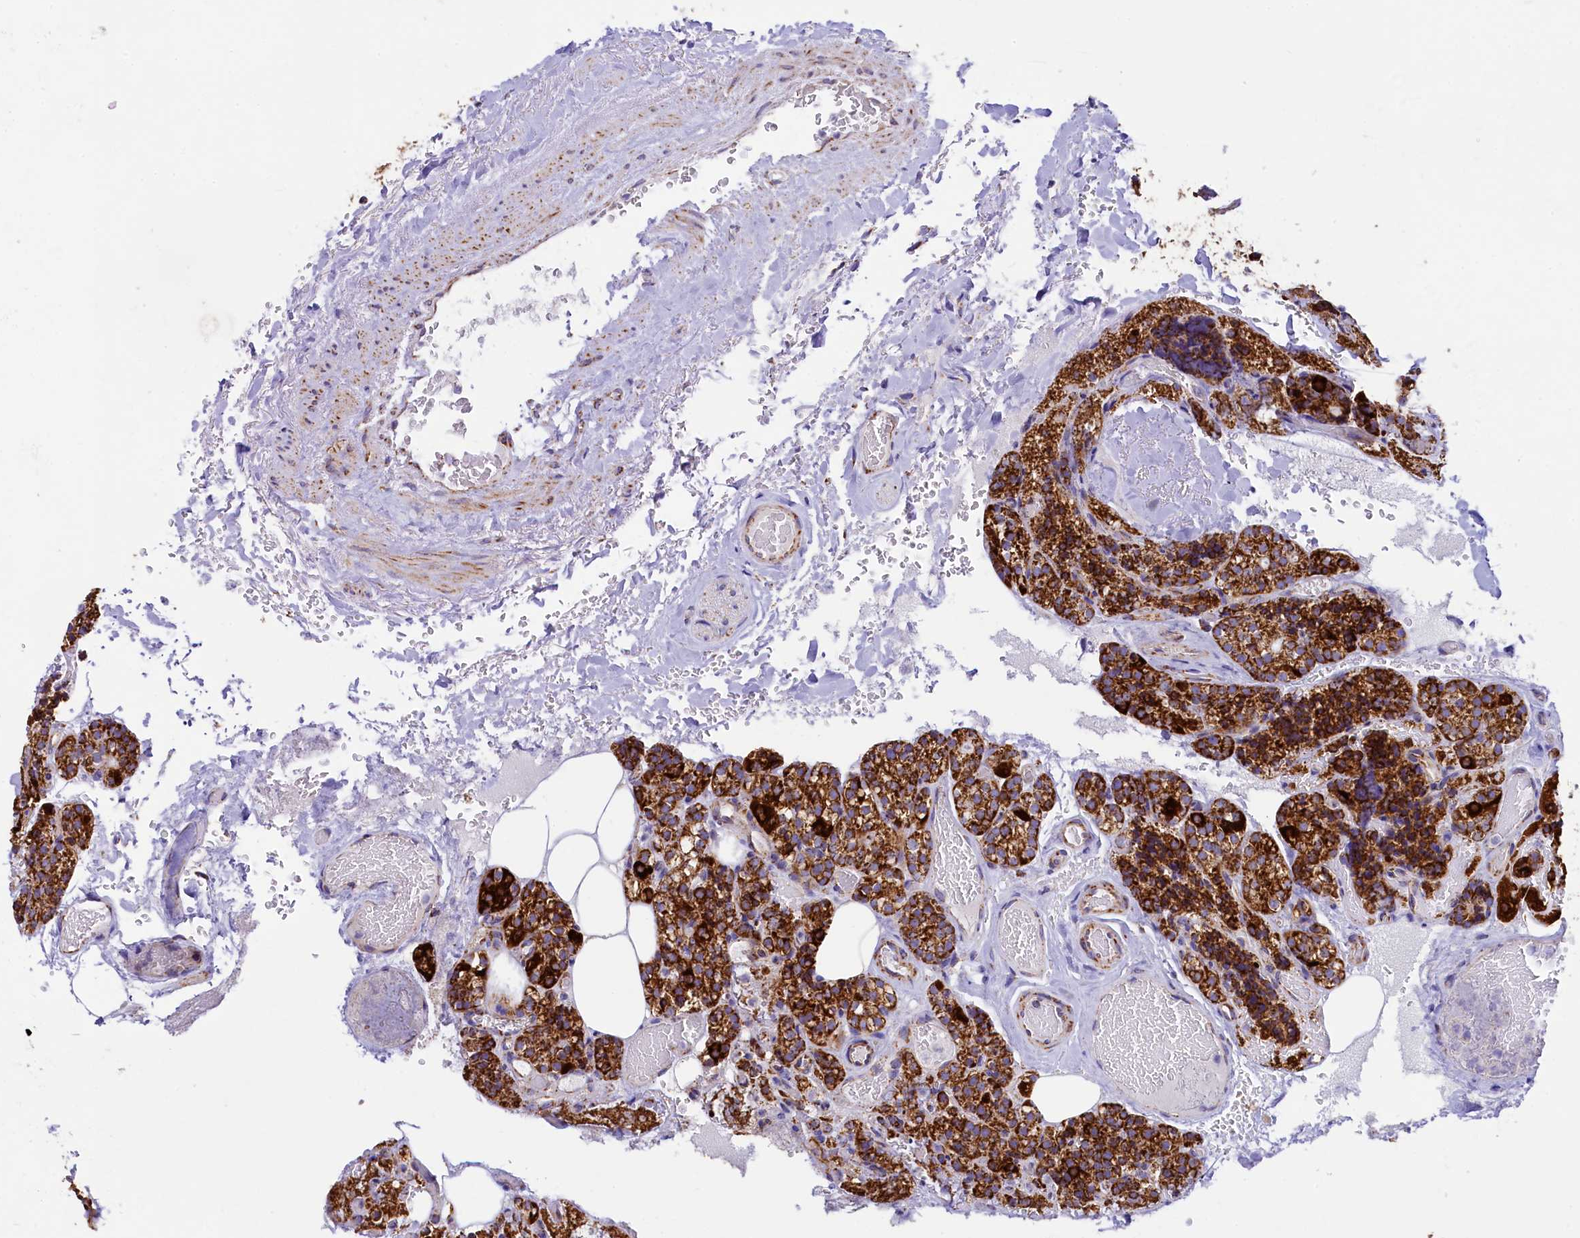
{"staining": {"intensity": "strong", "quantity": ">75%", "location": "cytoplasmic/membranous"}, "tissue": "parathyroid gland", "cell_type": "Glandular cells", "image_type": "normal", "snomed": [{"axis": "morphology", "description": "Normal tissue, NOS"}, {"axis": "topography", "description": "Parathyroid gland"}], "caption": "Protein expression analysis of unremarkable parathyroid gland displays strong cytoplasmic/membranous expression in approximately >75% of glandular cells. The protein of interest is stained brown, and the nuclei are stained in blue (DAB (3,3'-diaminobenzidine) IHC with brightfield microscopy, high magnification).", "gene": "IDH3A", "patient": {"sex": "male", "age": 87}}